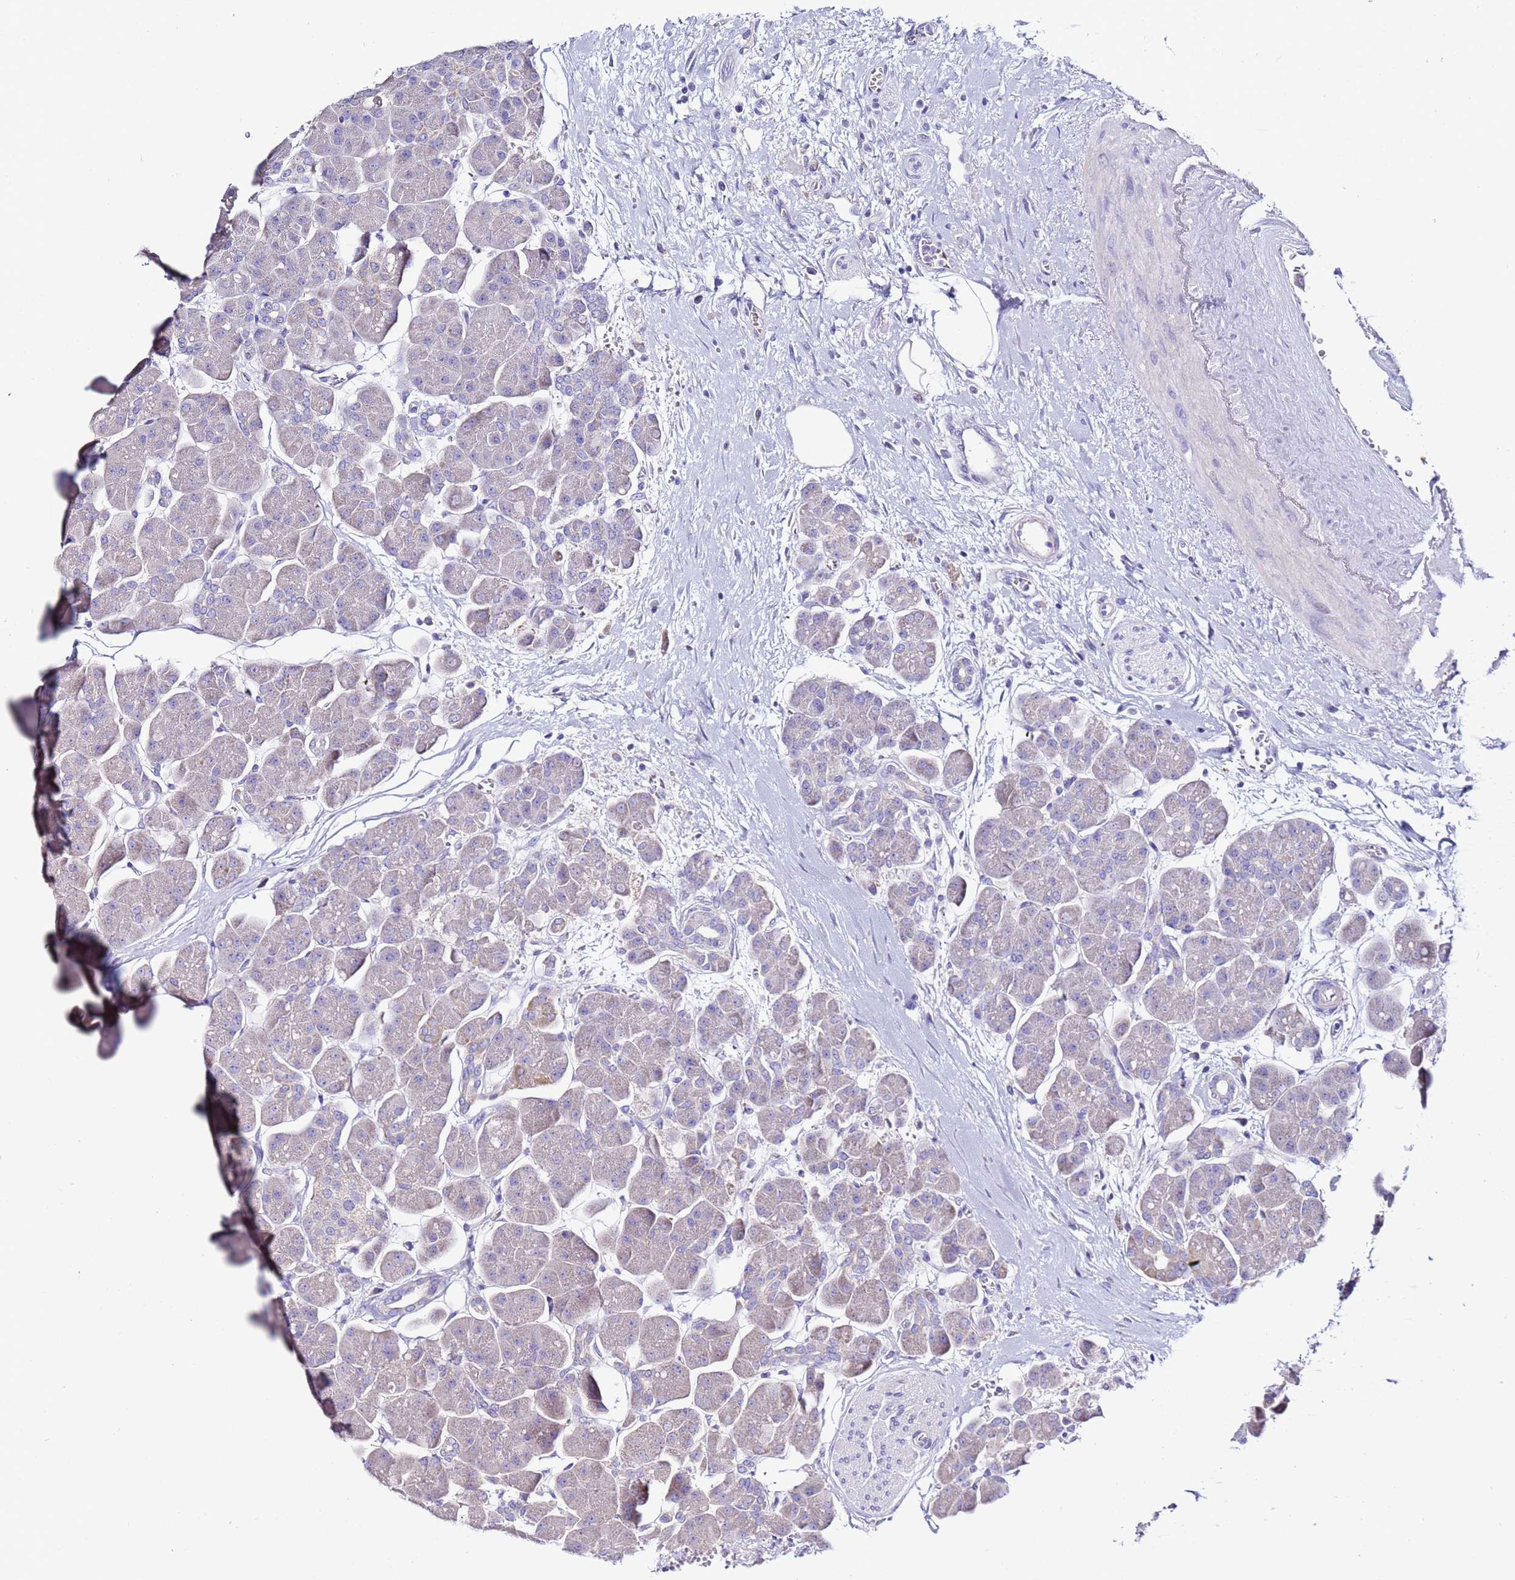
{"staining": {"intensity": "negative", "quantity": "none", "location": "none"}, "tissue": "pancreas", "cell_type": "Exocrine glandular cells", "image_type": "normal", "snomed": [{"axis": "morphology", "description": "Normal tissue, NOS"}, {"axis": "topography", "description": "Pancreas"}], "caption": "A high-resolution micrograph shows IHC staining of unremarkable pancreas, which reveals no significant positivity in exocrine glandular cells. (DAB immunohistochemistry (IHC) with hematoxylin counter stain).", "gene": "MYBPC3", "patient": {"sex": "male", "age": 66}}